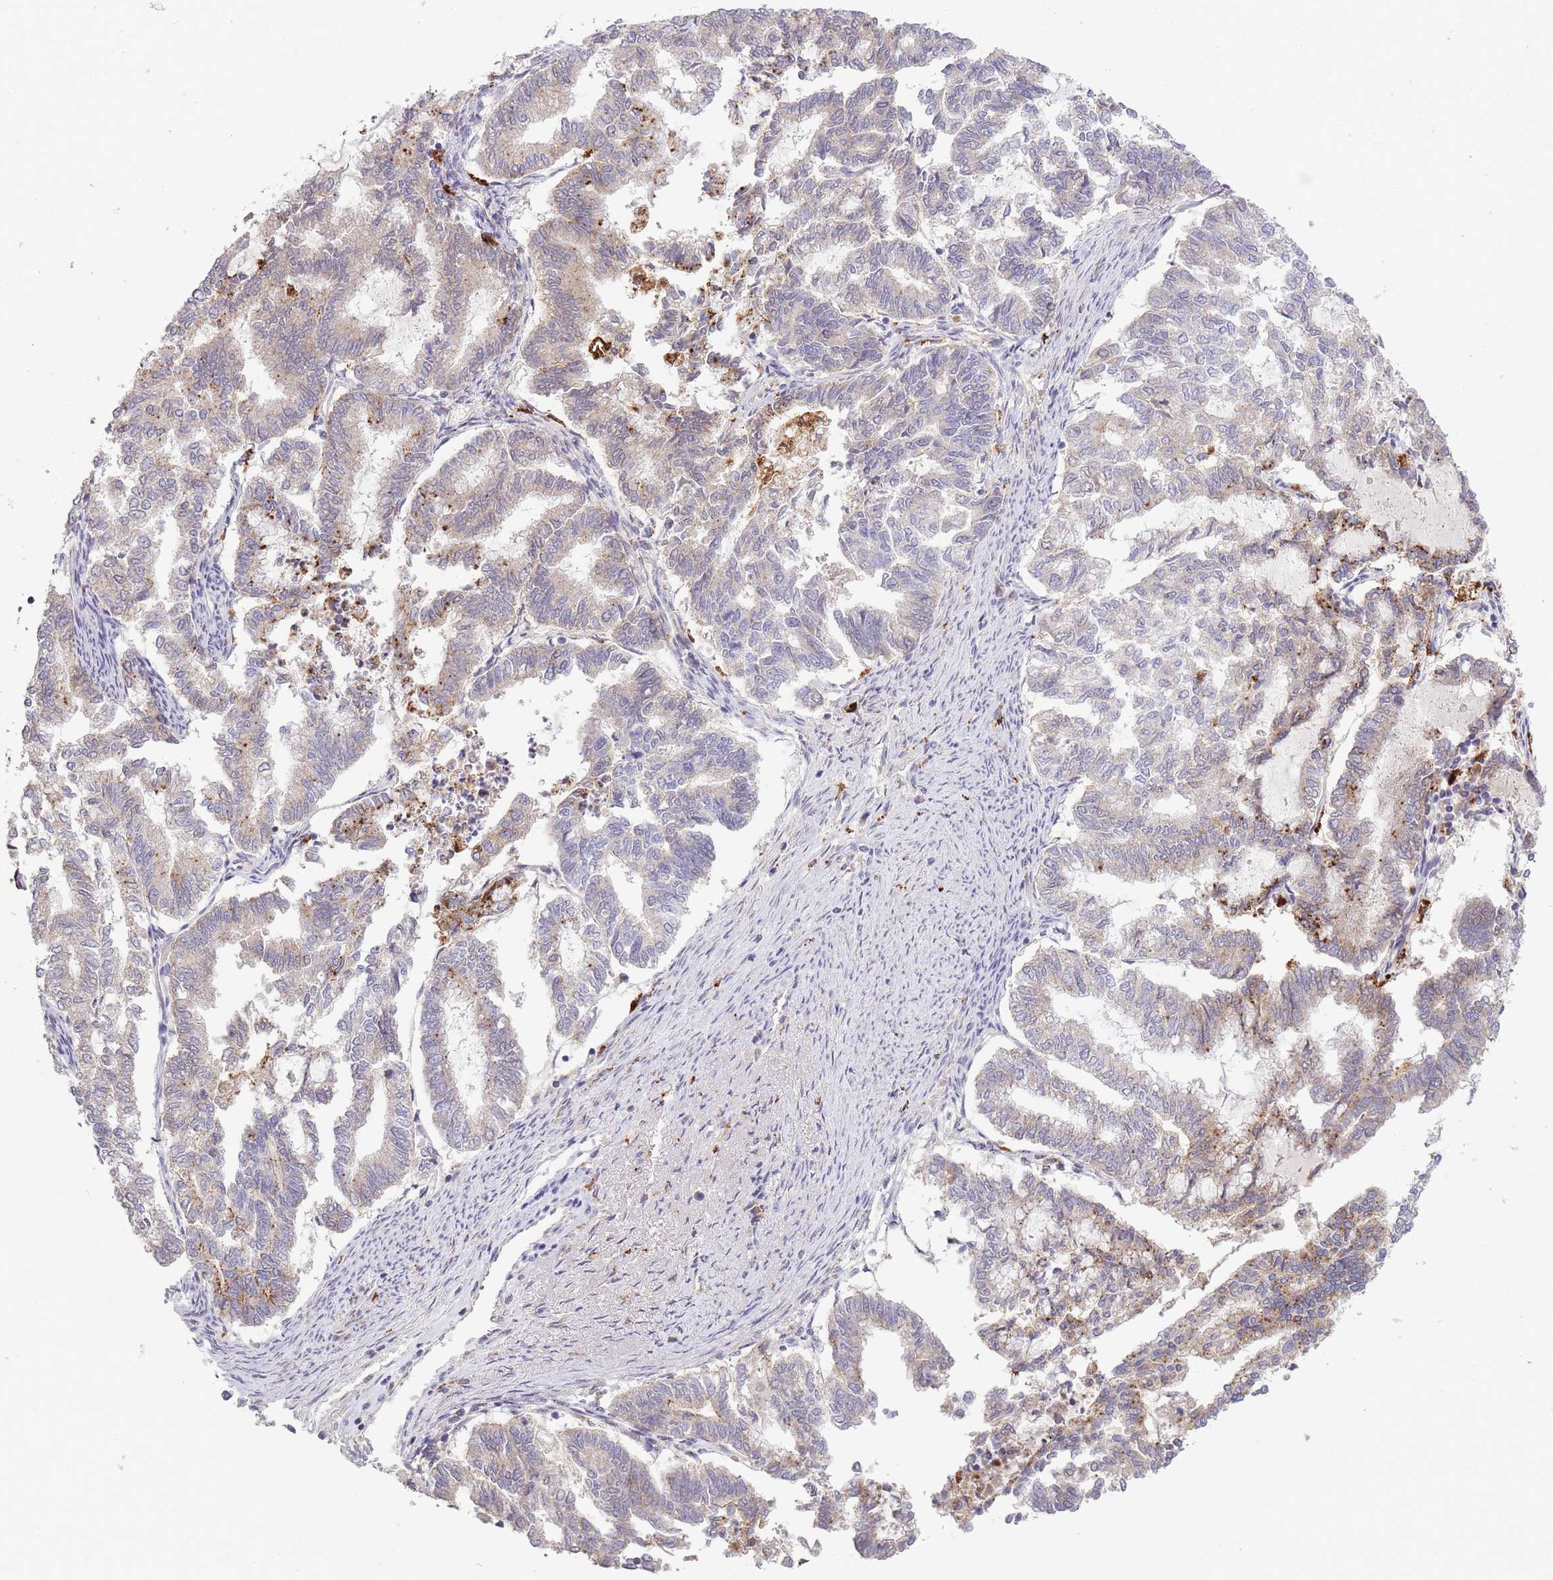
{"staining": {"intensity": "moderate", "quantity": "<25%", "location": "cytoplasmic/membranous"}, "tissue": "endometrial cancer", "cell_type": "Tumor cells", "image_type": "cancer", "snomed": [{"axis": "morphology", "description": "Adenocarcinoma, NOS"}, {"axis": "topography", "description": "Endometrium"}], "caption": "Immunohistochemistry (IHC) histopathology image of neoplastic tissue: endometrial cancer (adenocarcinoma) stained using immunohistochemistry reveals low levels of moderate protein expression localized specifically in the cytoplasmic/membranous of tumor cells, appearing as a cytoplasmic/membranous brown color.", "gene": "TRIM61", "patient": {"sex": "female", "age": 79}}